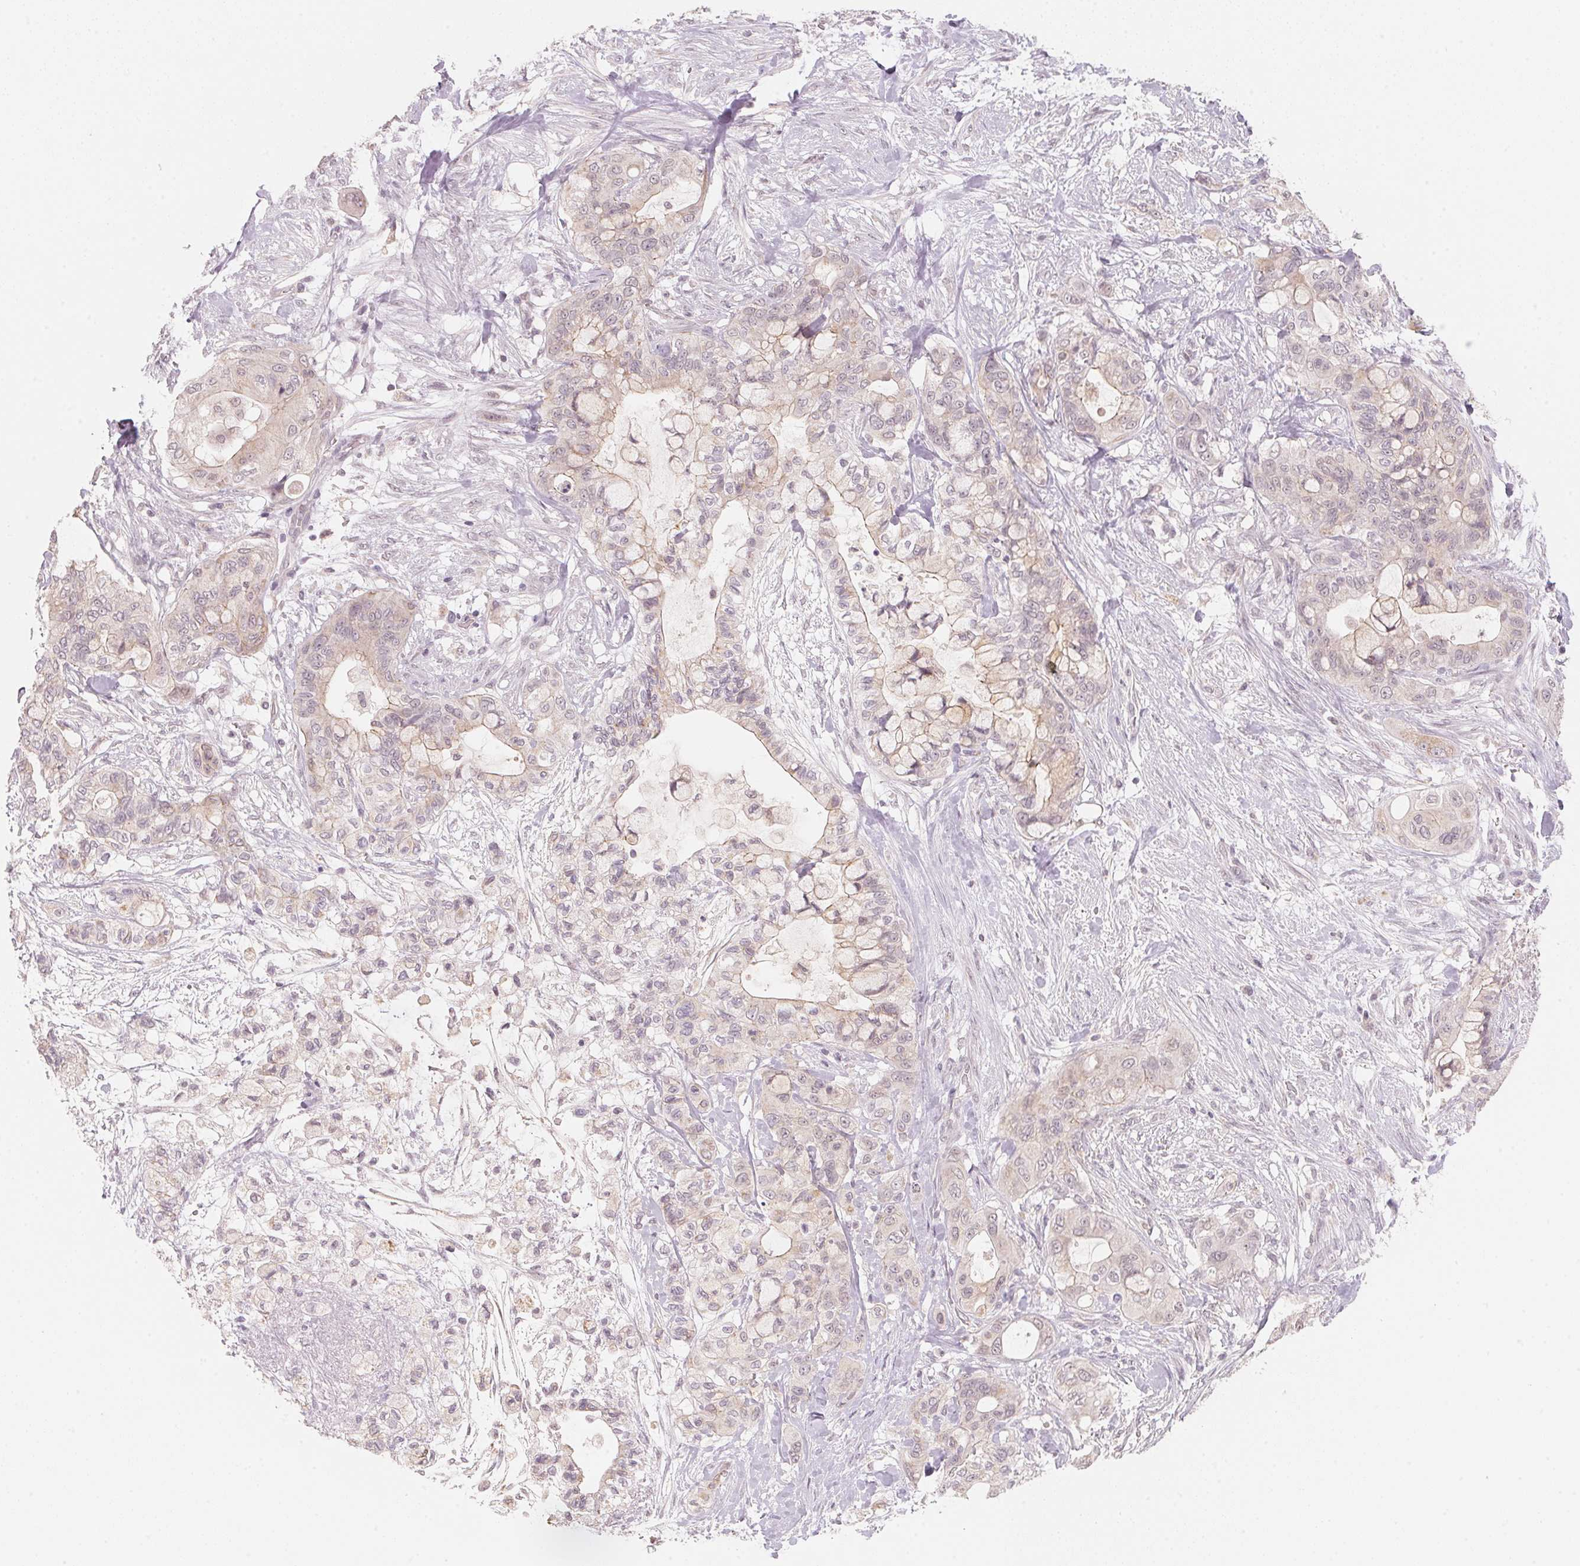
{"staining": {"intensity": "weak", "quantity": "25%-75%", "location": "cytoplasmic/membranous"}, "tissue": "pancreatic cancer", "cell_type": "Tumor cells", "image_type": "cancer", "snomed": [{"axis": "morphology", "description": "Adenocarcinoma, NOS"}, {"axis": "topography", "description": "Pancreas"}], "caption": "High-magnification brightfield microscopy of adenocarcinoma (pancreatic) stained with DAB (brown) and counterstained with hematoxylin (blue). tumor cells exhibit weak cytoplasmic/membranous positivity is appreciated in approximately25%-75% of cells.", "gene": "ANKRD31", "patient": {"sex": "male", "age": 71}}